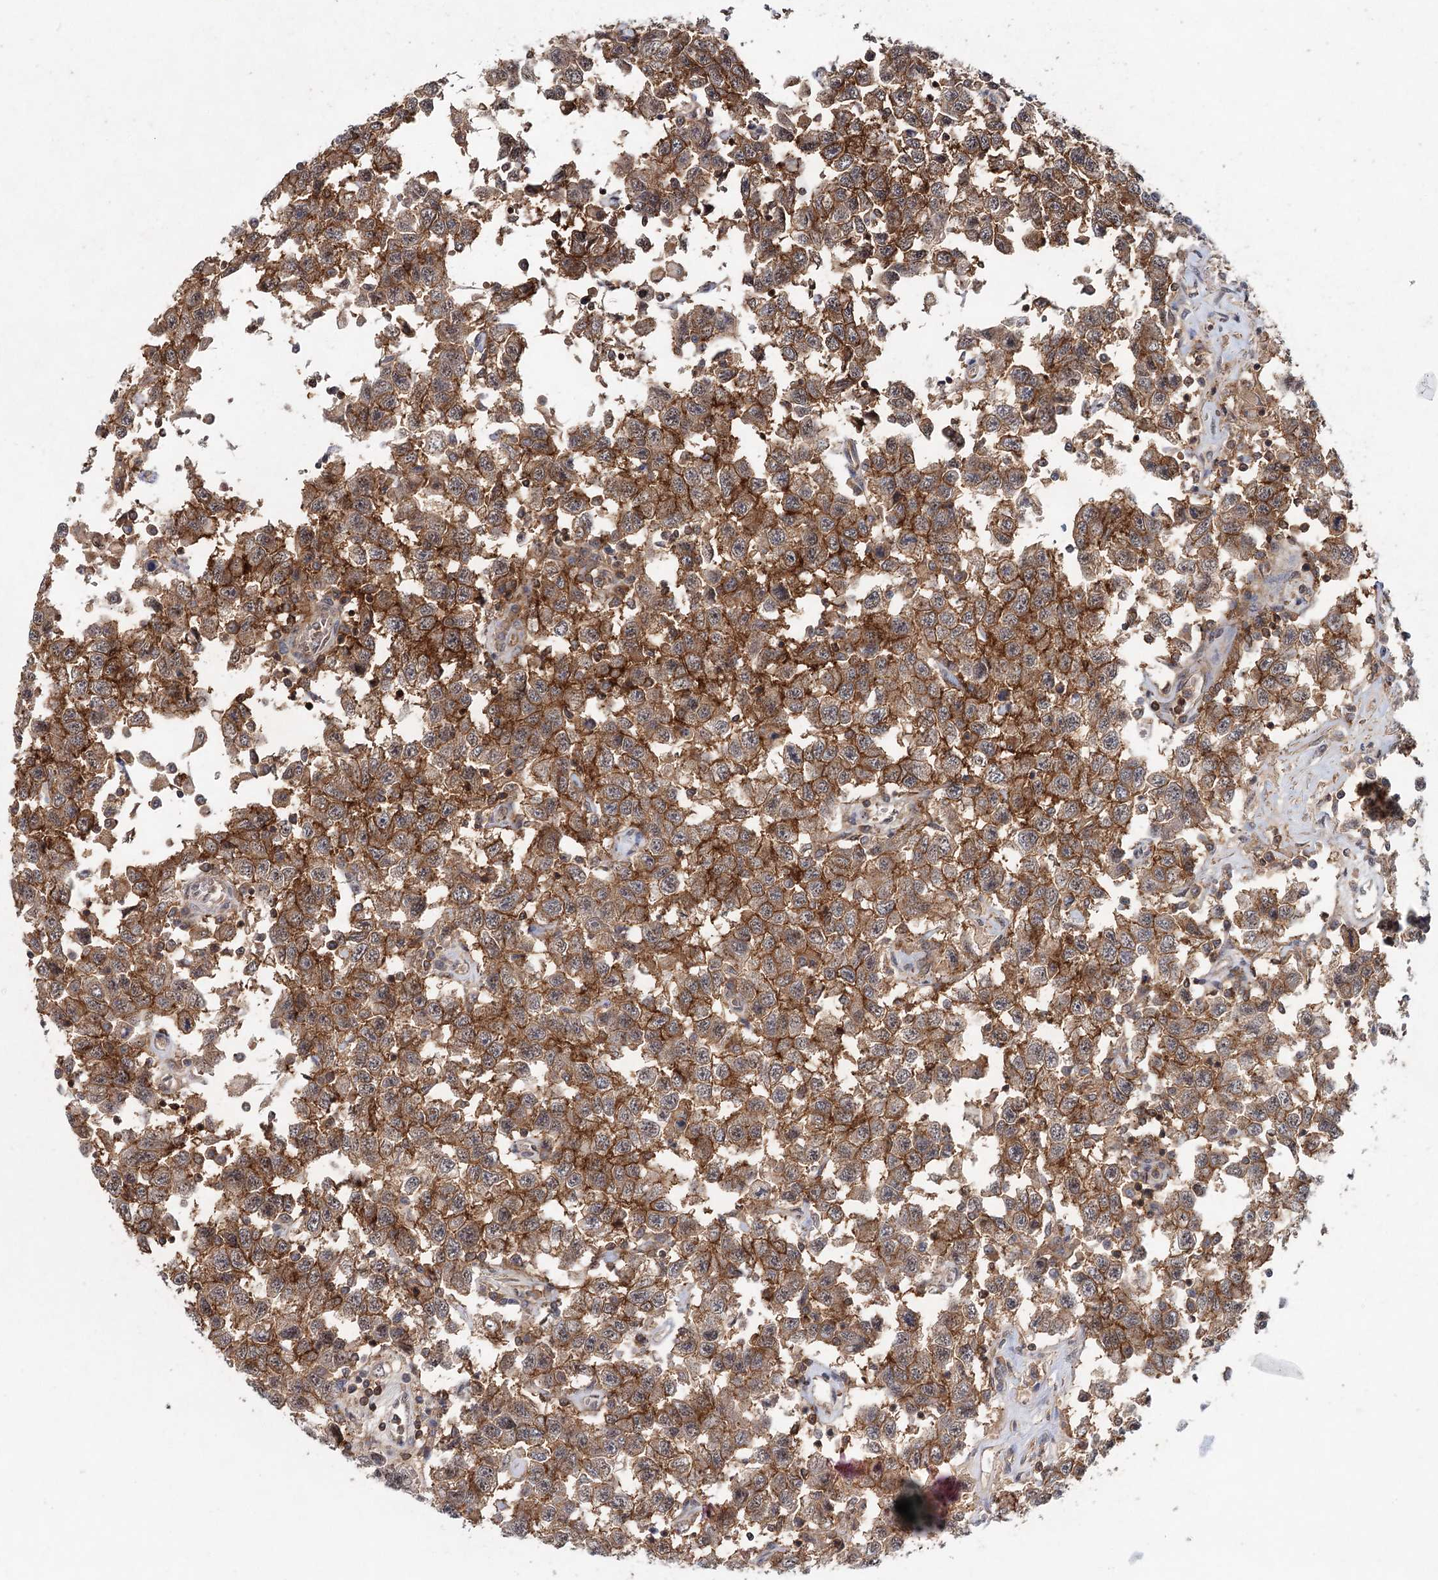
{"staining": {"intensity": "strong", "quantity": ">75%", "location": "cytoplasmic/membranous"}, "tissue": "testis cancer", "cell_type": "Tumor cells", "image_type": "cancer", "snomed": [{"axis": "morphology", "description": "Seminoma, NOS"}, {"axis": "topography", "description": "Testis"}], "caption": "Immunohistochemistry (IHC) of testis cancer (seminoma) demonstrates high levels of strong cytoplasmic/membranous positivity in approximately >75% of tumor cells.", "gene": "CDC42SE2", "patient": {"sex": "male", "age": 41}}